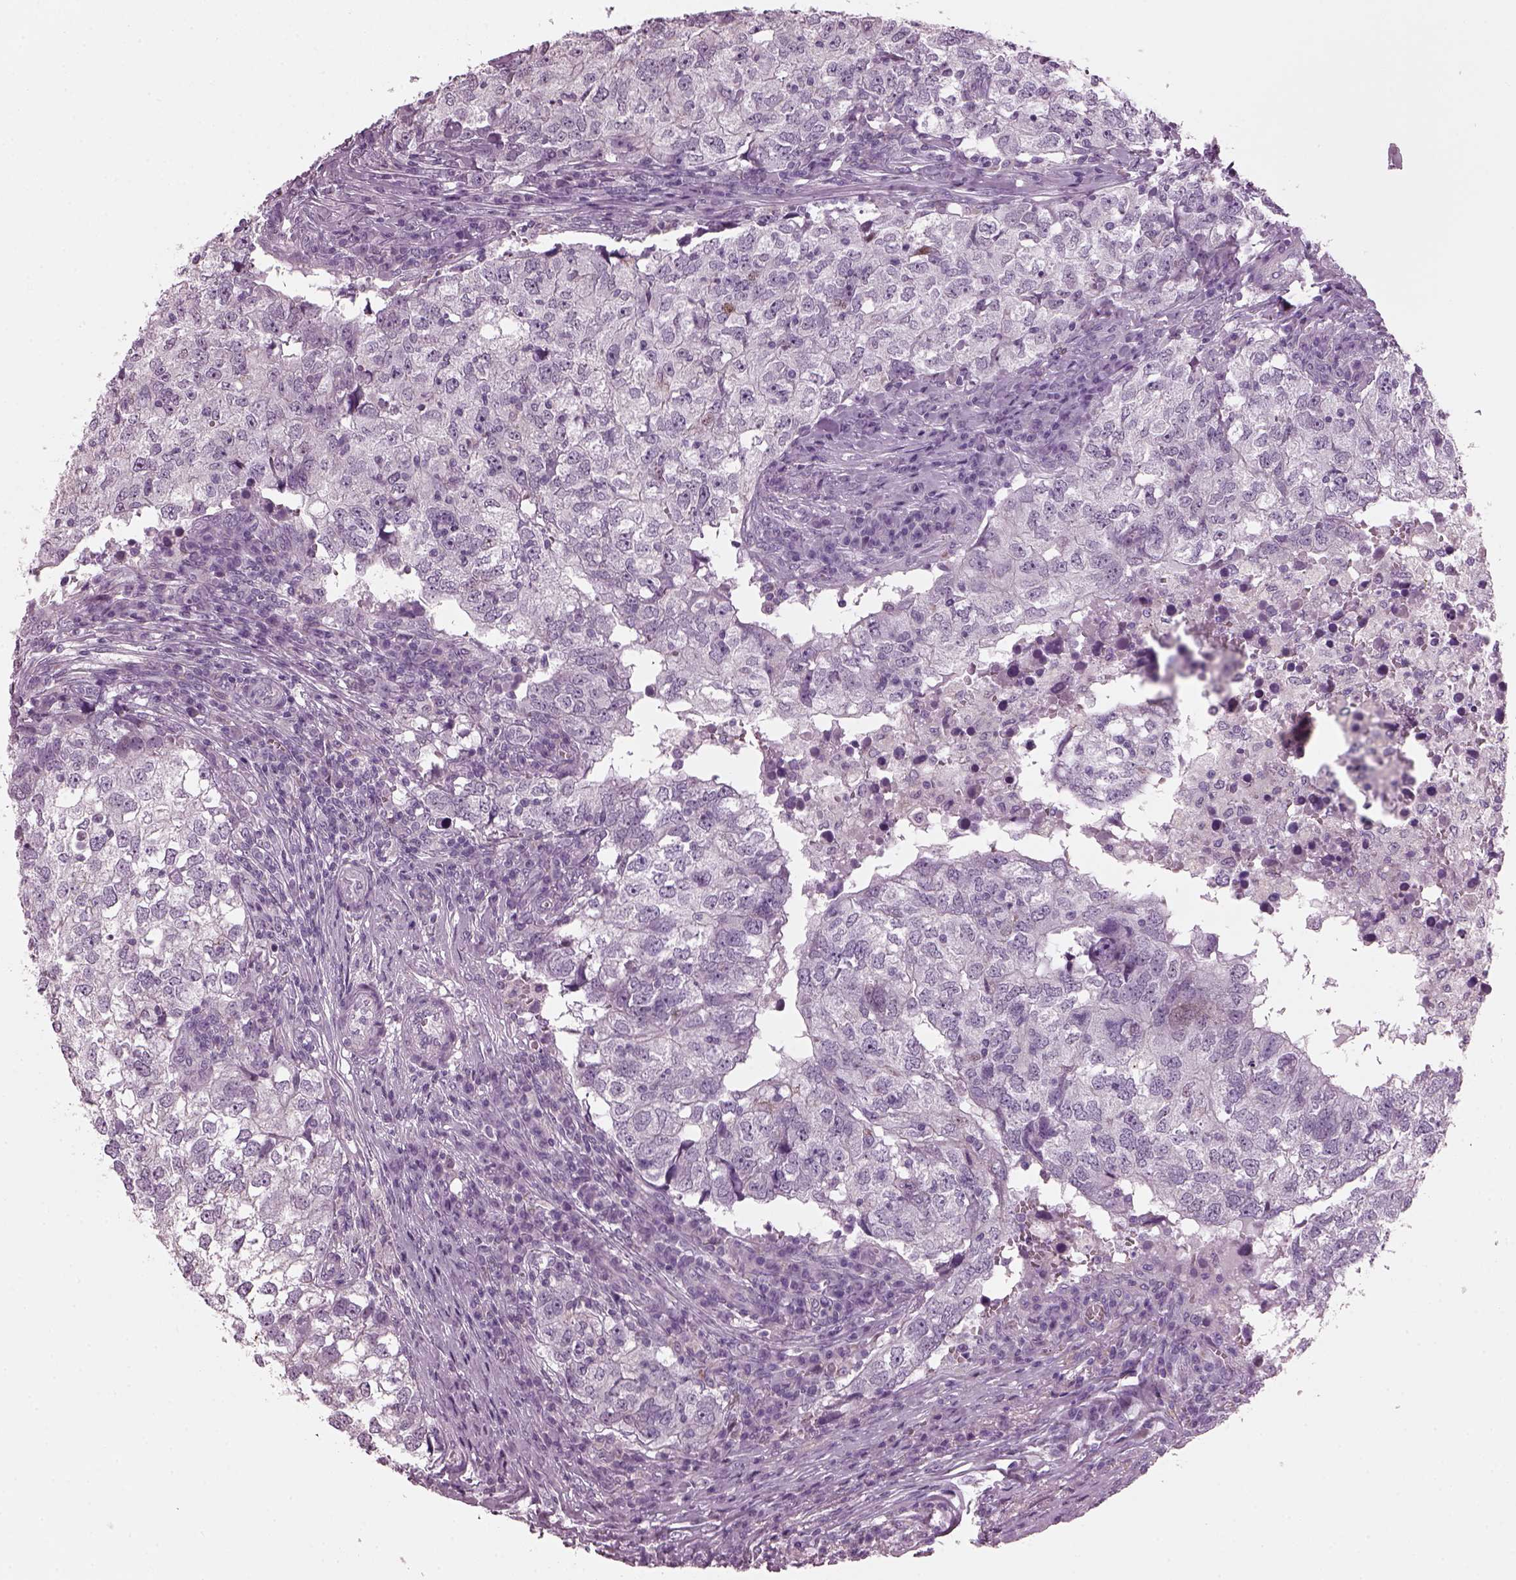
{"staining": {"intensity": "negative", "quantity": "none", "location": "none"}, "tissue": "breast cancer", "cell_type": "Tumor cells", "image_type": "cancer", "snomed": [{"axis": "morphology", "description": "Duct carcinoma"}, {"axis": "topography", "description": "Breast"}], "caption": "Tumor cells are negative for brown protein staining in breast cancer (infiltrating ductal carcinoma).", "gene": "PRR9", "patient": {"sex": "female", "age": 30}}